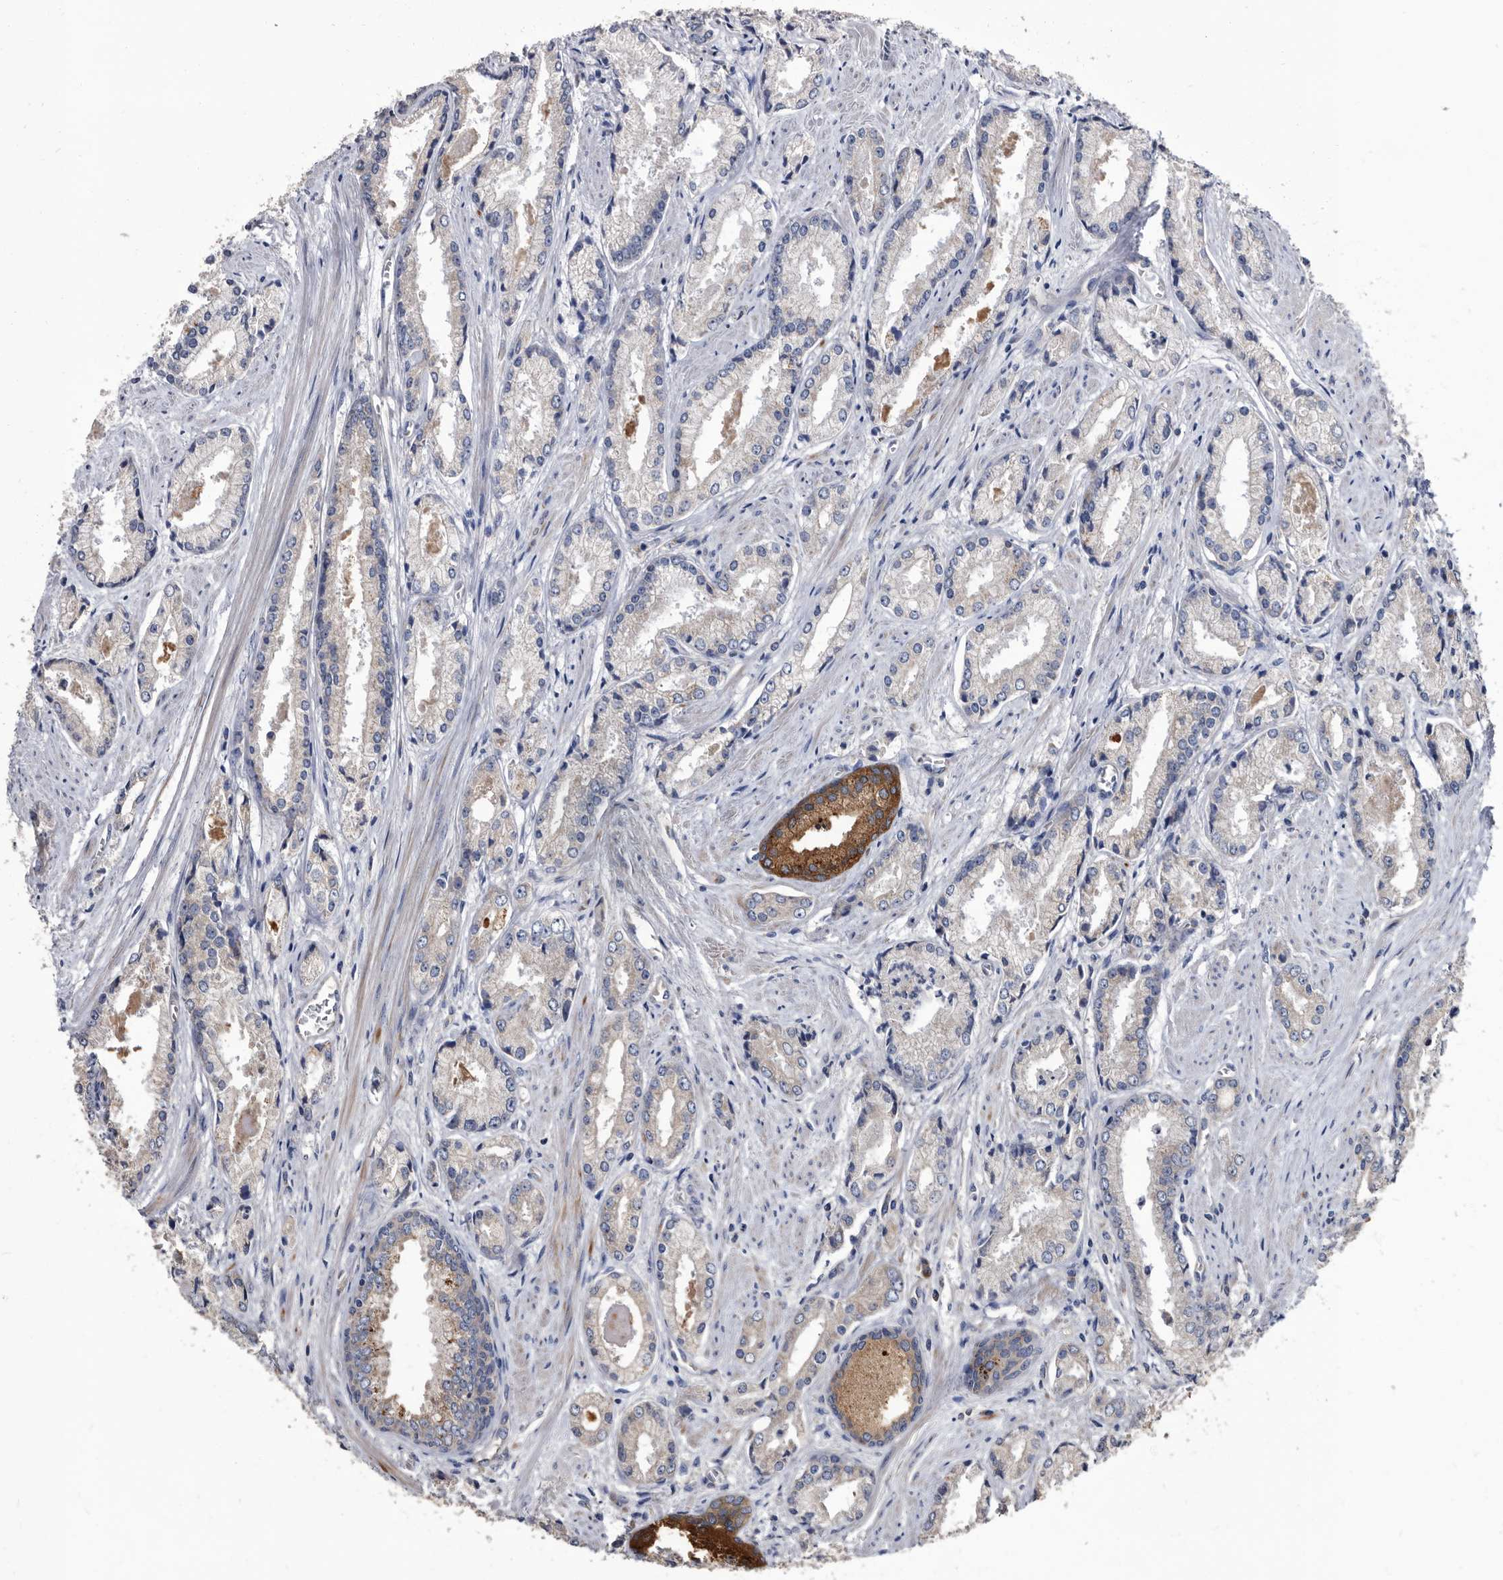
{"staining": {"intensity": "negative", "quantity": "none", "location": "none"}, "tissue": "prostate cancer", "cell_type": "Tumor cells", "image_type": "cancer", "snomed": [{"axis": "morphology", "description": "Adenocarcinoma, Low grade"}, {"axis": "topography", "description": "Prostate"}], "caption": "Protein analysis of prostate cancer (low-grade adenocarcinoma) reveals no significant positivity in tumor cells. (Stains: DAB (3,3'-diaminobenzidine) IHC with hematoxylin counter stain, Microscopy: brightfield microscopy at high magnification).", "gene": "DTNBP1", "patient": {"sex": "male", "age": 54}}